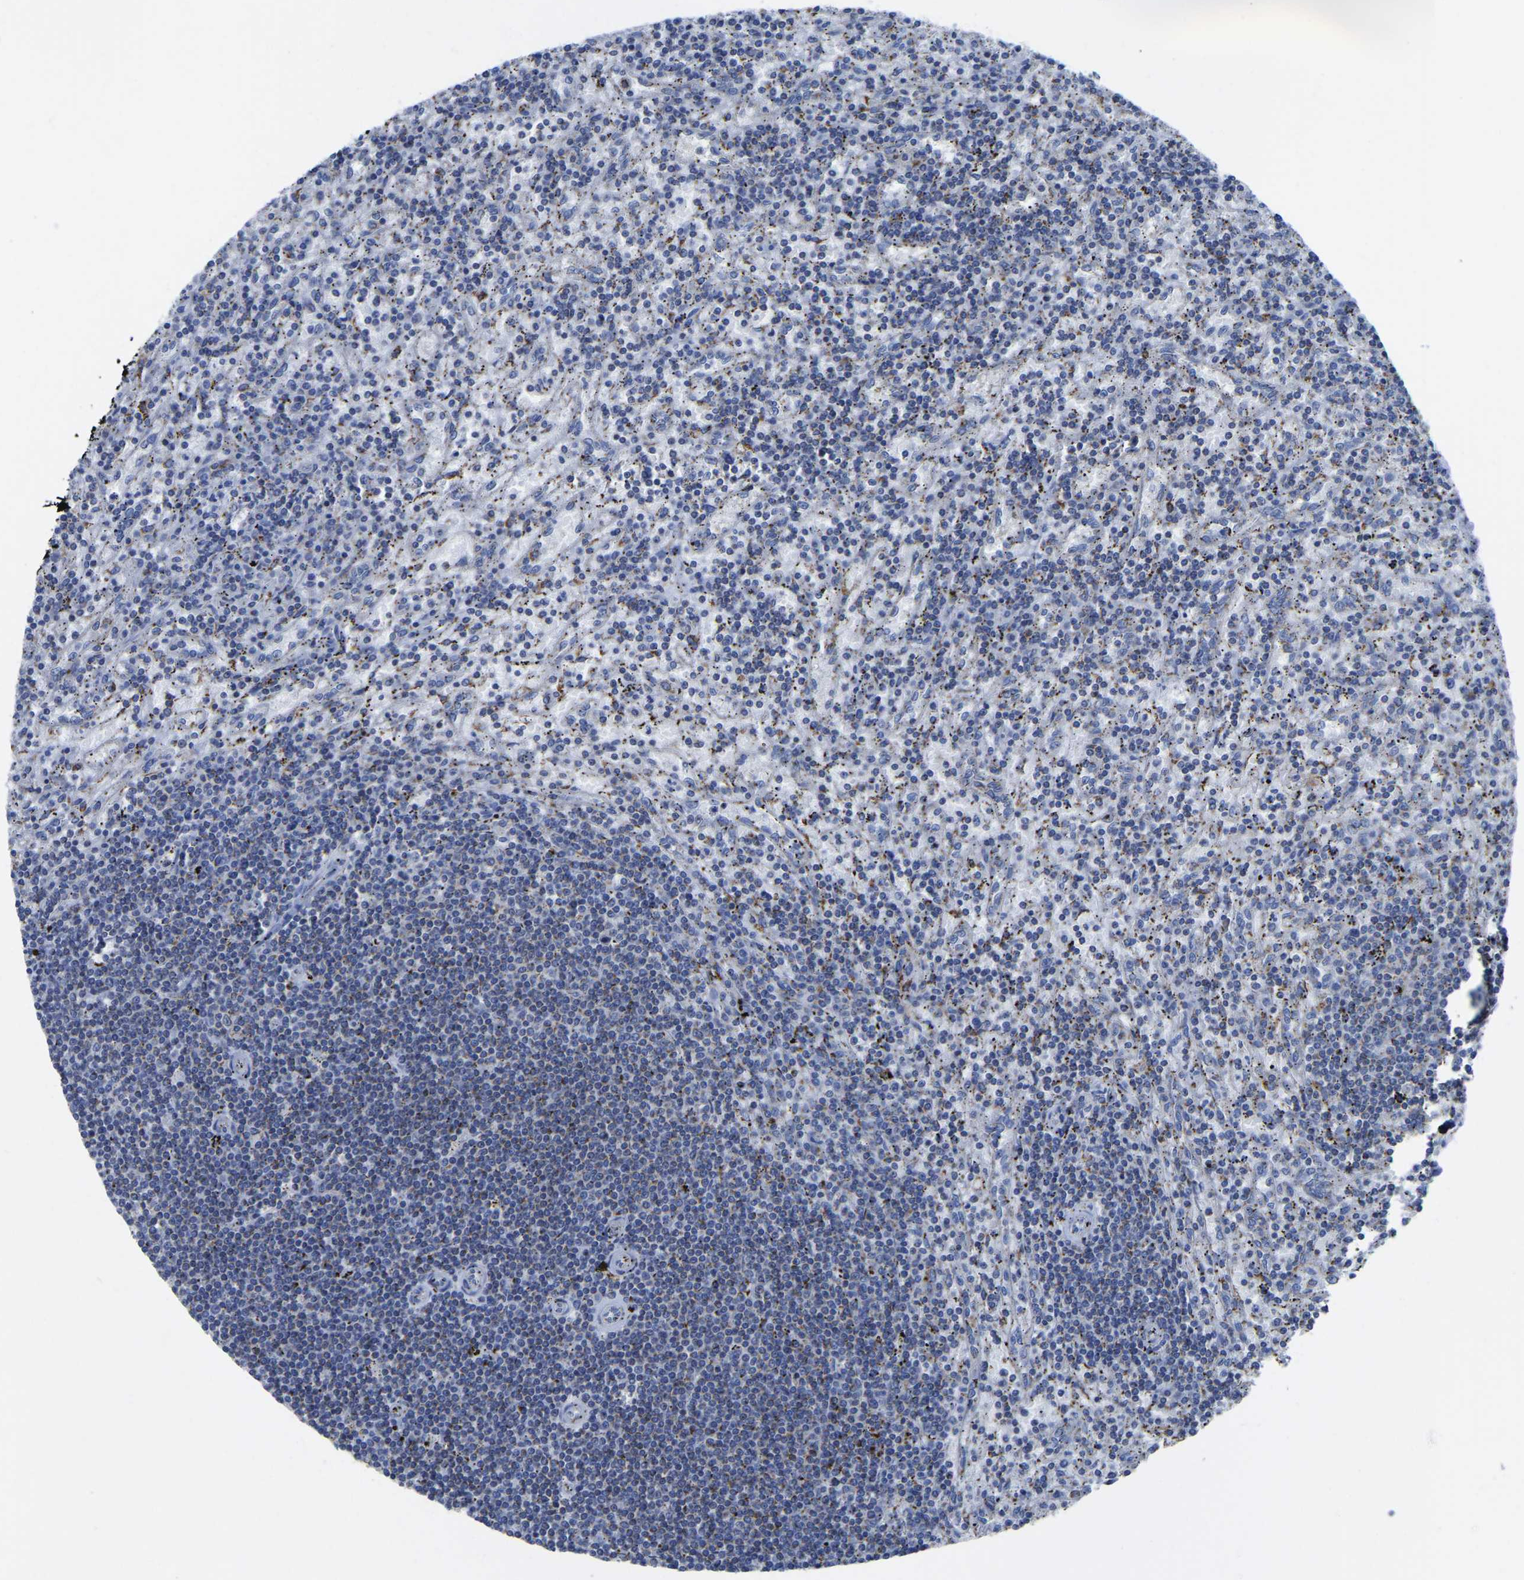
{"staining": {"intensity": "negative", "quantity": "none", "location": "none"}, "tissue": "lymphoma", "cell_type": "Tumor cells", "image_type": "cancer", "snomed": [{"axis": "morphology", "description": "Malignant lymphoma, non-Hodgkin's type, Low grade"}, {"axis": "topography", "description": "Spleen"}], "caption": "Lymphoma was stained to show a protein in brown. There is no significant staining in tumor cells.", "gene": "ETFA", "patient": {"sex": "male", "age": 76}}